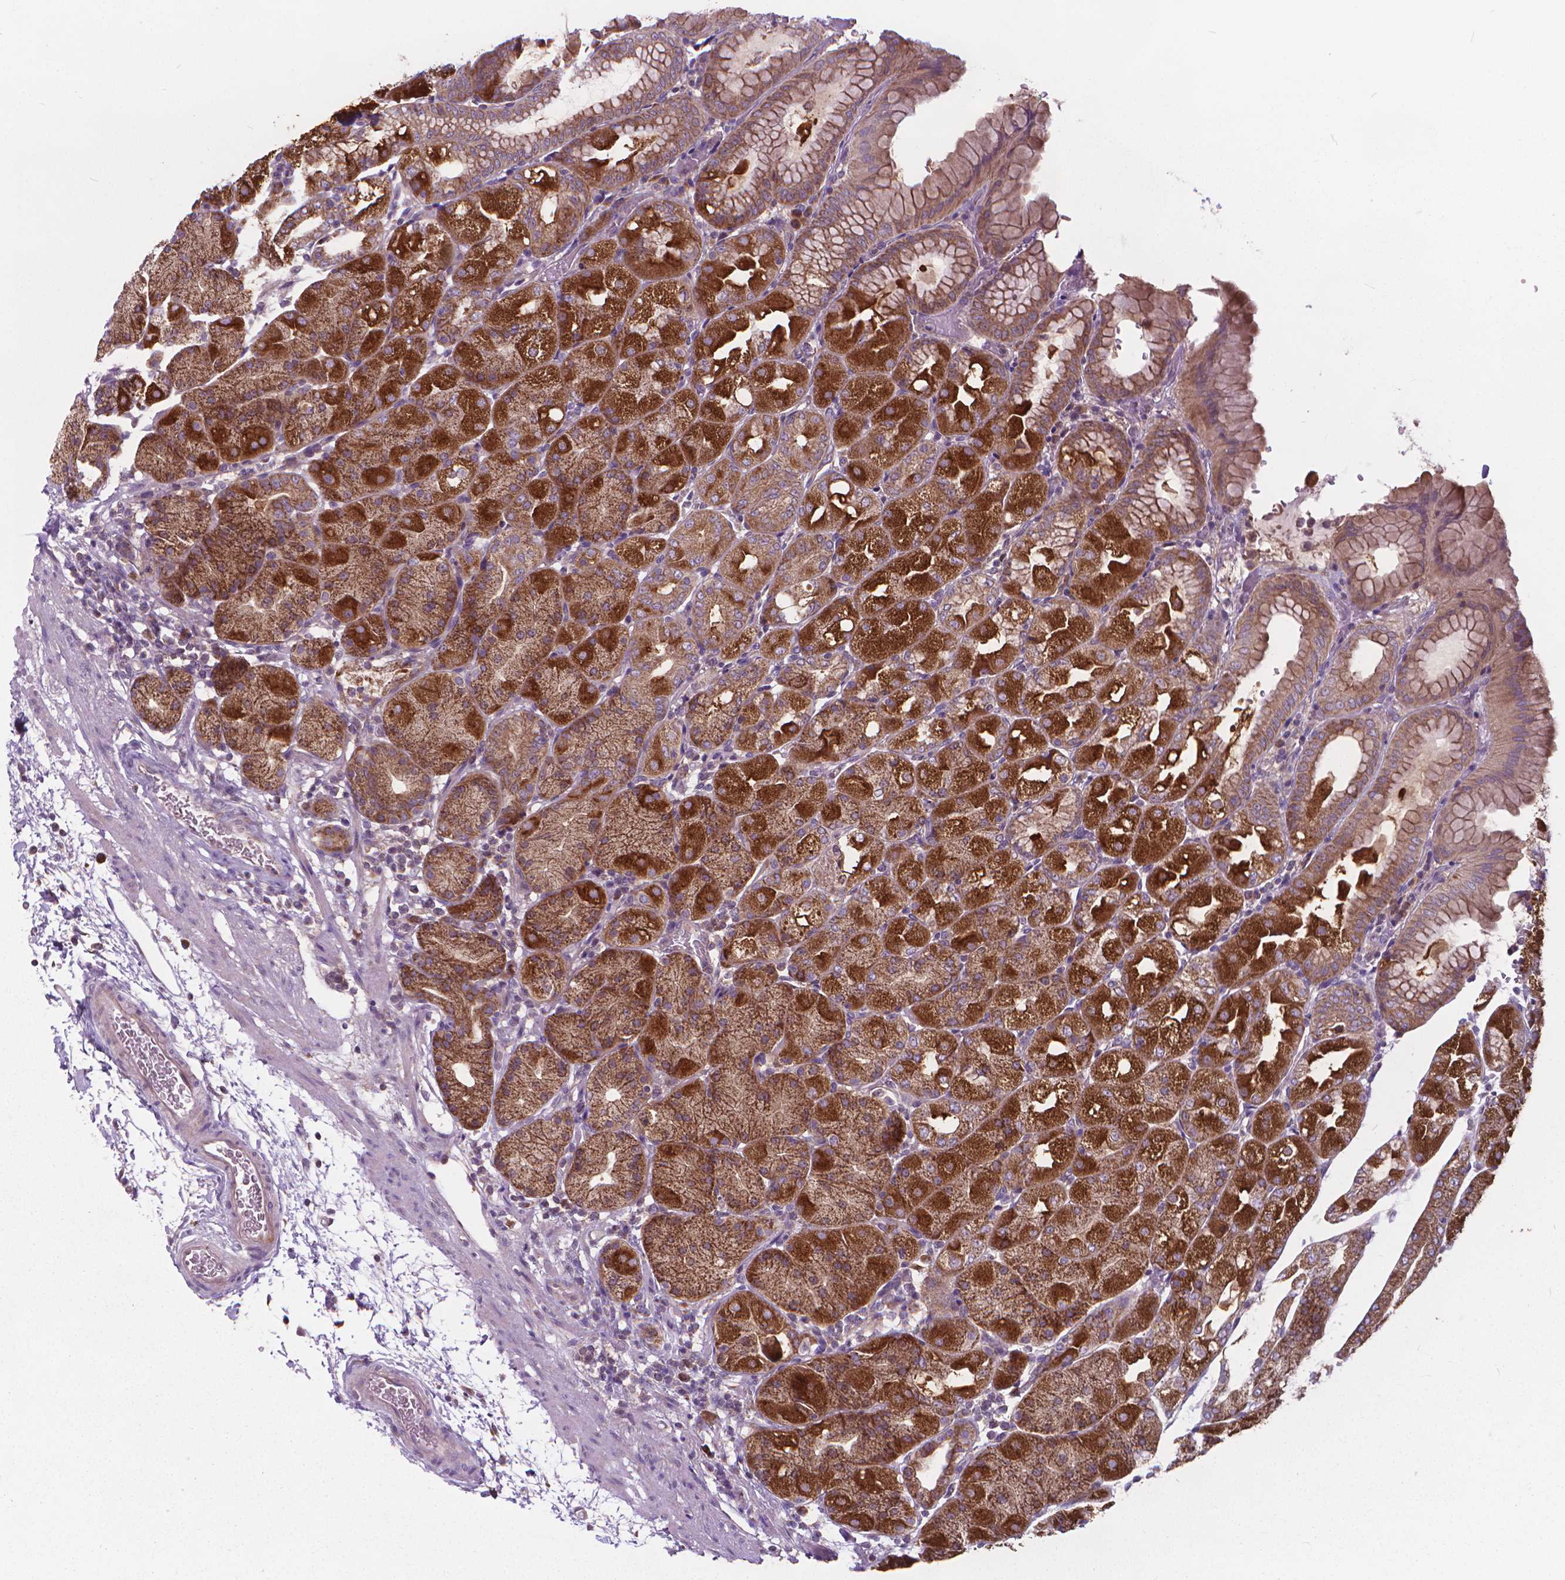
{"staining": {"intensity": "strong", "quantity": ">75%", "location": "cytoplasmic/membranous"}, "tissue": "stomach", "cell_type": "Glandular cells", "image_type": "normal", "snomed": [{"axis": "morphology", "description": "Normal tissue, NOS"}, {"axis": "topography", "description": "Stomach, upper"}, {"axis": "topography", "description": "Stomach"}, {"axis": "topography", "description": "Stomach, lower"}], "caption": "Protein expression analysis of benign stomach demonstrates strong cytoplasmic/membranous positivity in about >75% of glandular cells. (DAB (3,3'-diaminobenzidine) = brown stain, brightfield microscopy at high magnification).", "gene": "NUDT1", "patient": {"sex": "male", "age": 62}}